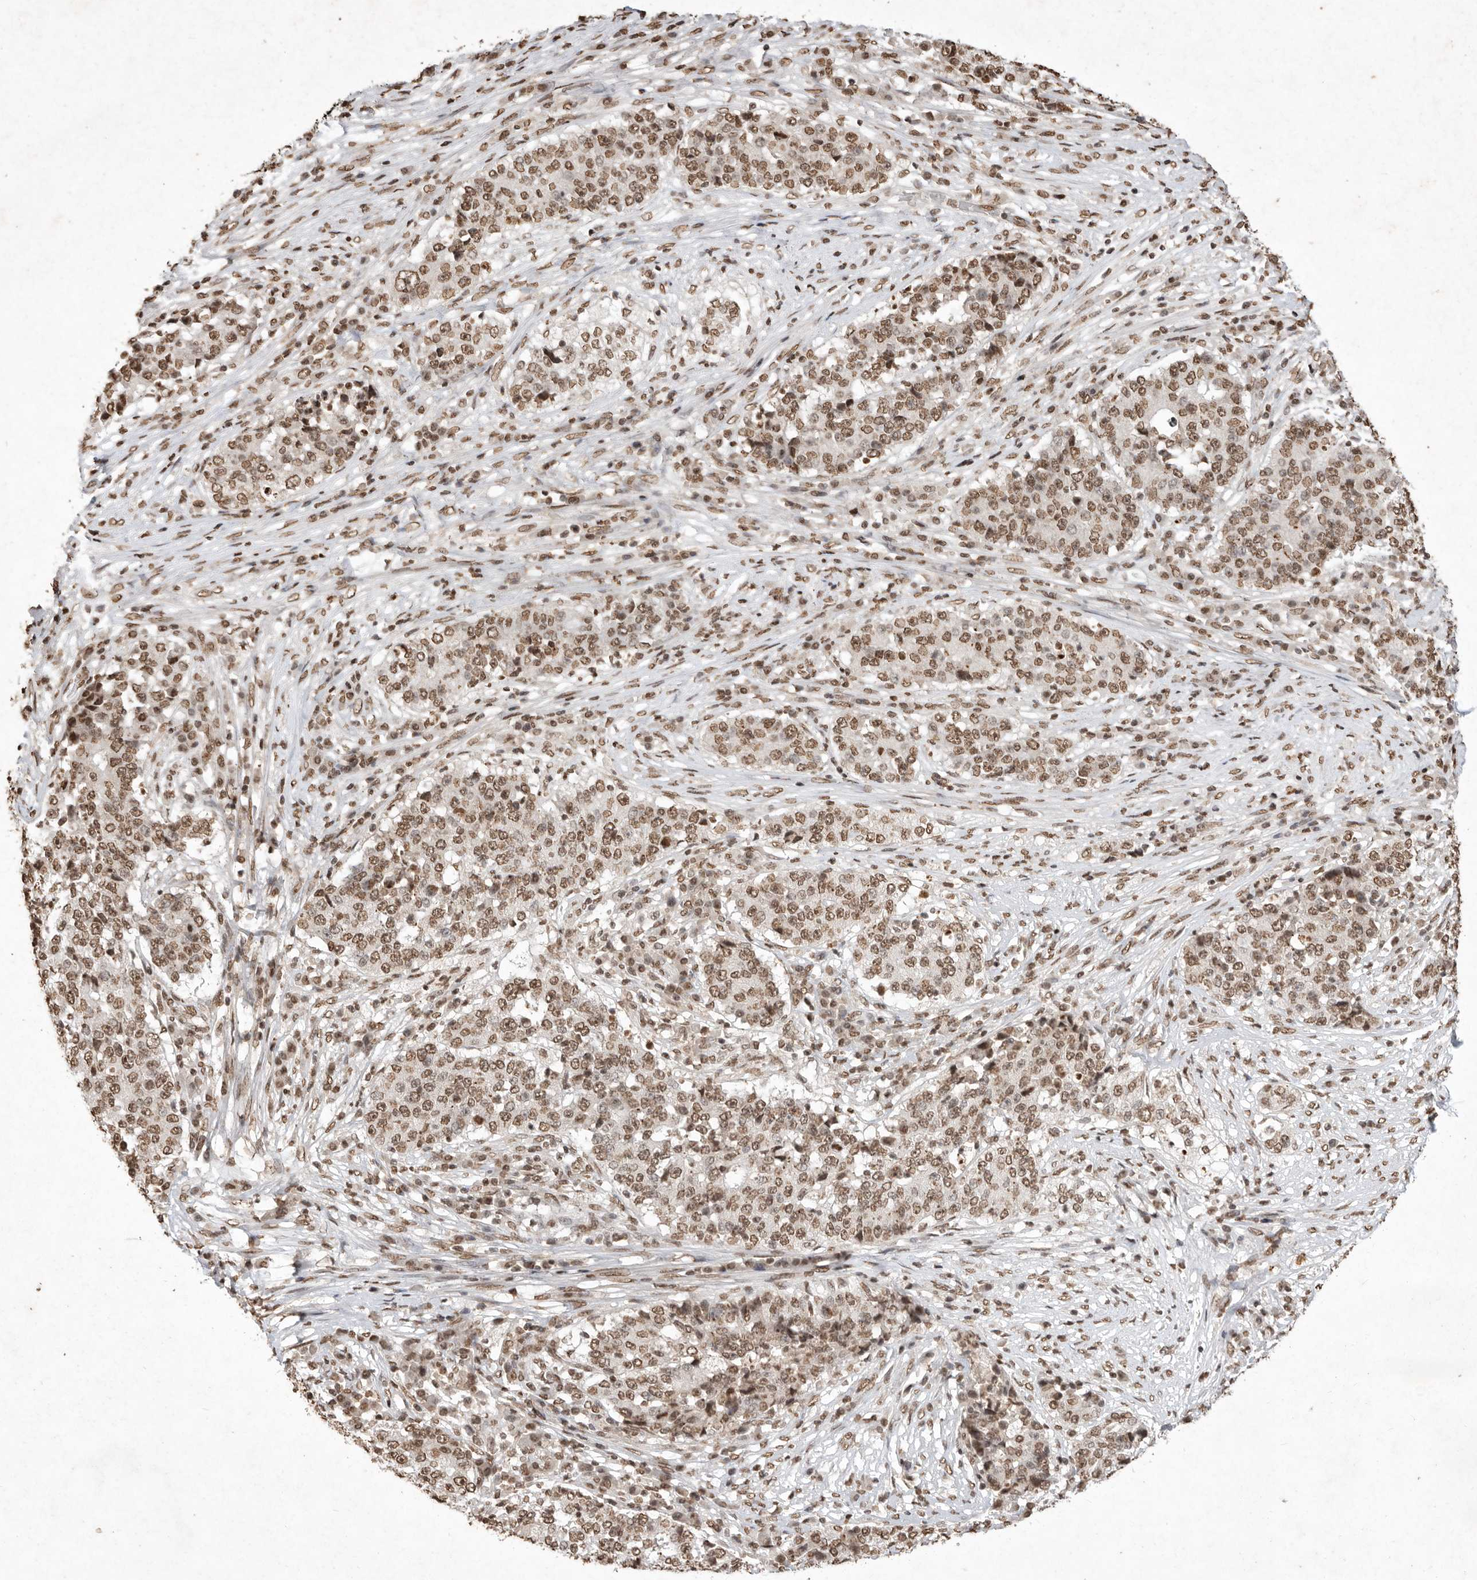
{"staining": {"intensity": "moderate", "quantity": ">75%", "location": "nuclear"}, "tissue": "stomach cancer", "cell_type": "Tumor cells", "image_type": "cancer", "snomed": [{"axis": "morphology", "description": "Adenocarcinoma, NOS"}, {"axis": "topography", "description": "Stomach"}], "caption": "Human adenocarcinoma (stomach) stained with a brown dye reveals moderate nuclear positive positivity in about >75% of tumor cells.", "gene": "NKX3-2", "patient": {"sex": "male", "age": 59}}